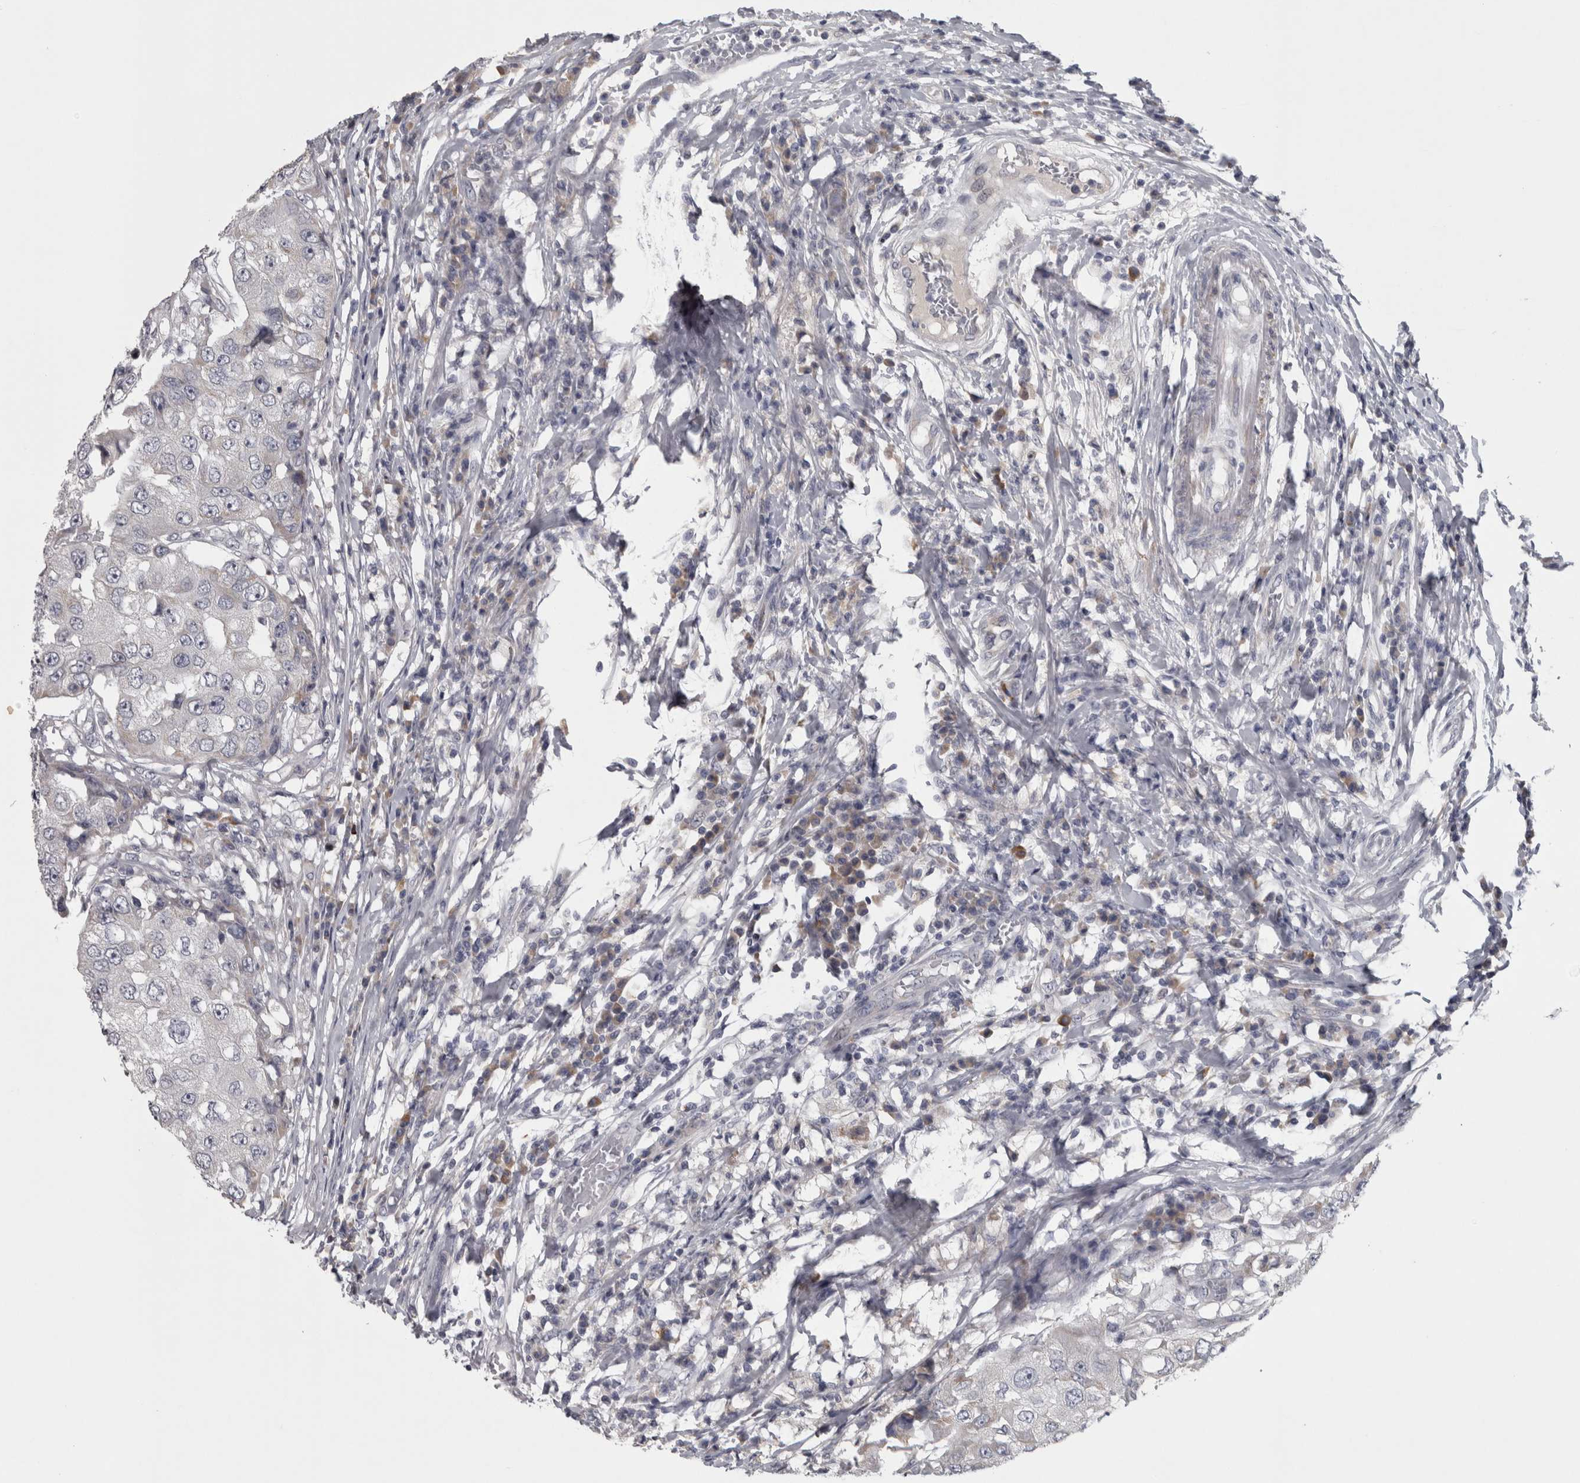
{"staining": {"intensity": "negative", "quantity": "none", "location": "none"}, "tissue": "breast cancer", "cell_type": "Tumor cells", "image_type": "cancer", "snomed": [{"axis": "morphology", "description": "Duct carcinoma"}, {"axis": "topography", "description": "Breast"}], "caption": "Tumor cells are negative for protein expression in human breast cancer (intraductal carcinoma).", "gene": "DBT", "patient": {"sex": "female", "age": 27}}